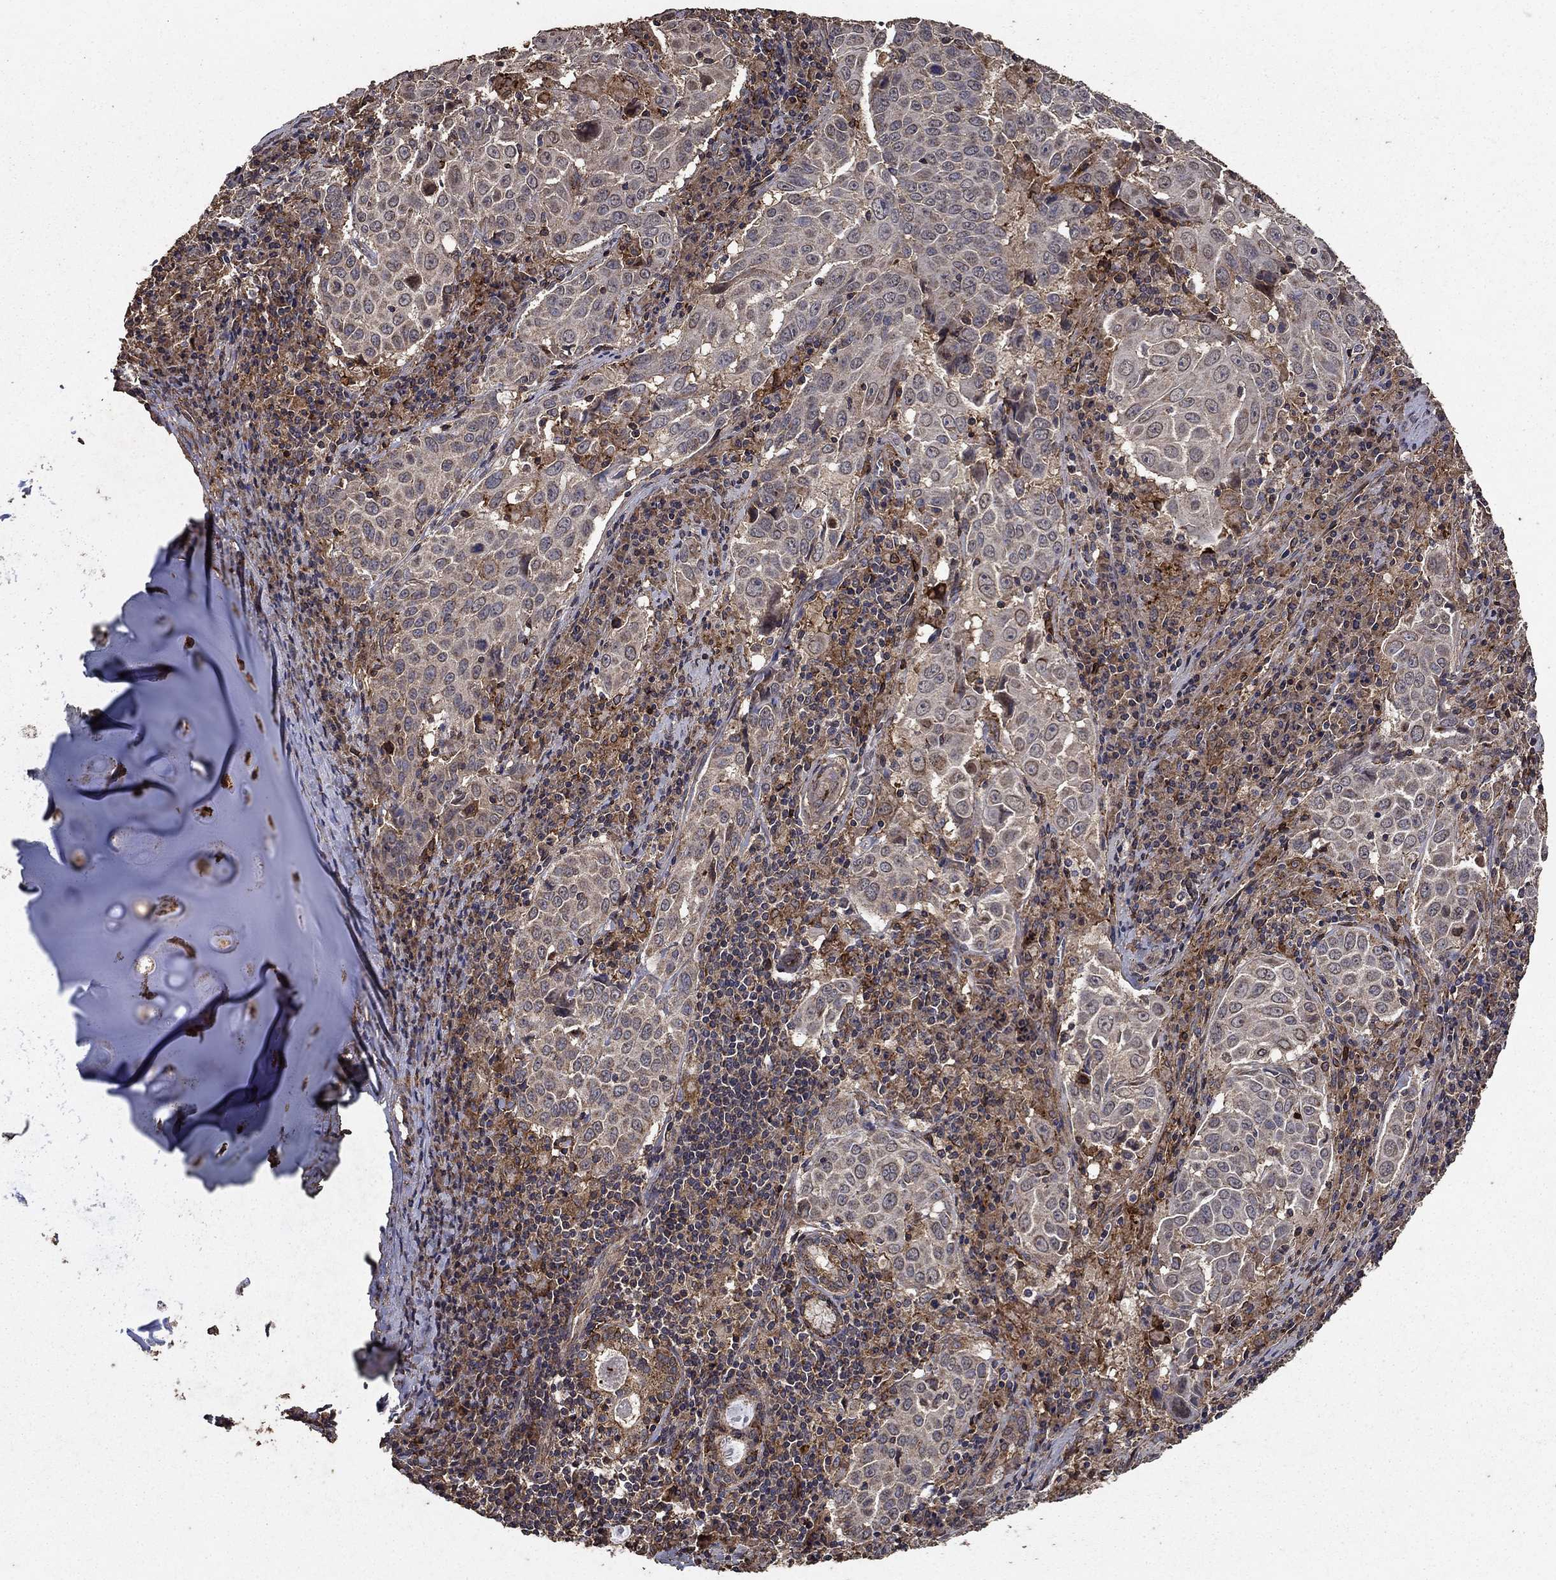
{"staining": {"intensity": "negative", "quantity": "none", "location": "none"}, "tissue": "lung cancer", "cell_type": "Tumor cells", "image_type": "cancer", "snomed": [{"axis": "morphology", "description": "Squamous cell carcinoma, NOS"}, {"axis": "topography", "description": "Lung"}], "caption": "Micrograph shows no significant protein expression in tumor cells of lung cancer (squamous cell carcinoma).", "gene": "IFRD1", "patient": {"sex": "male", "age": 57}}